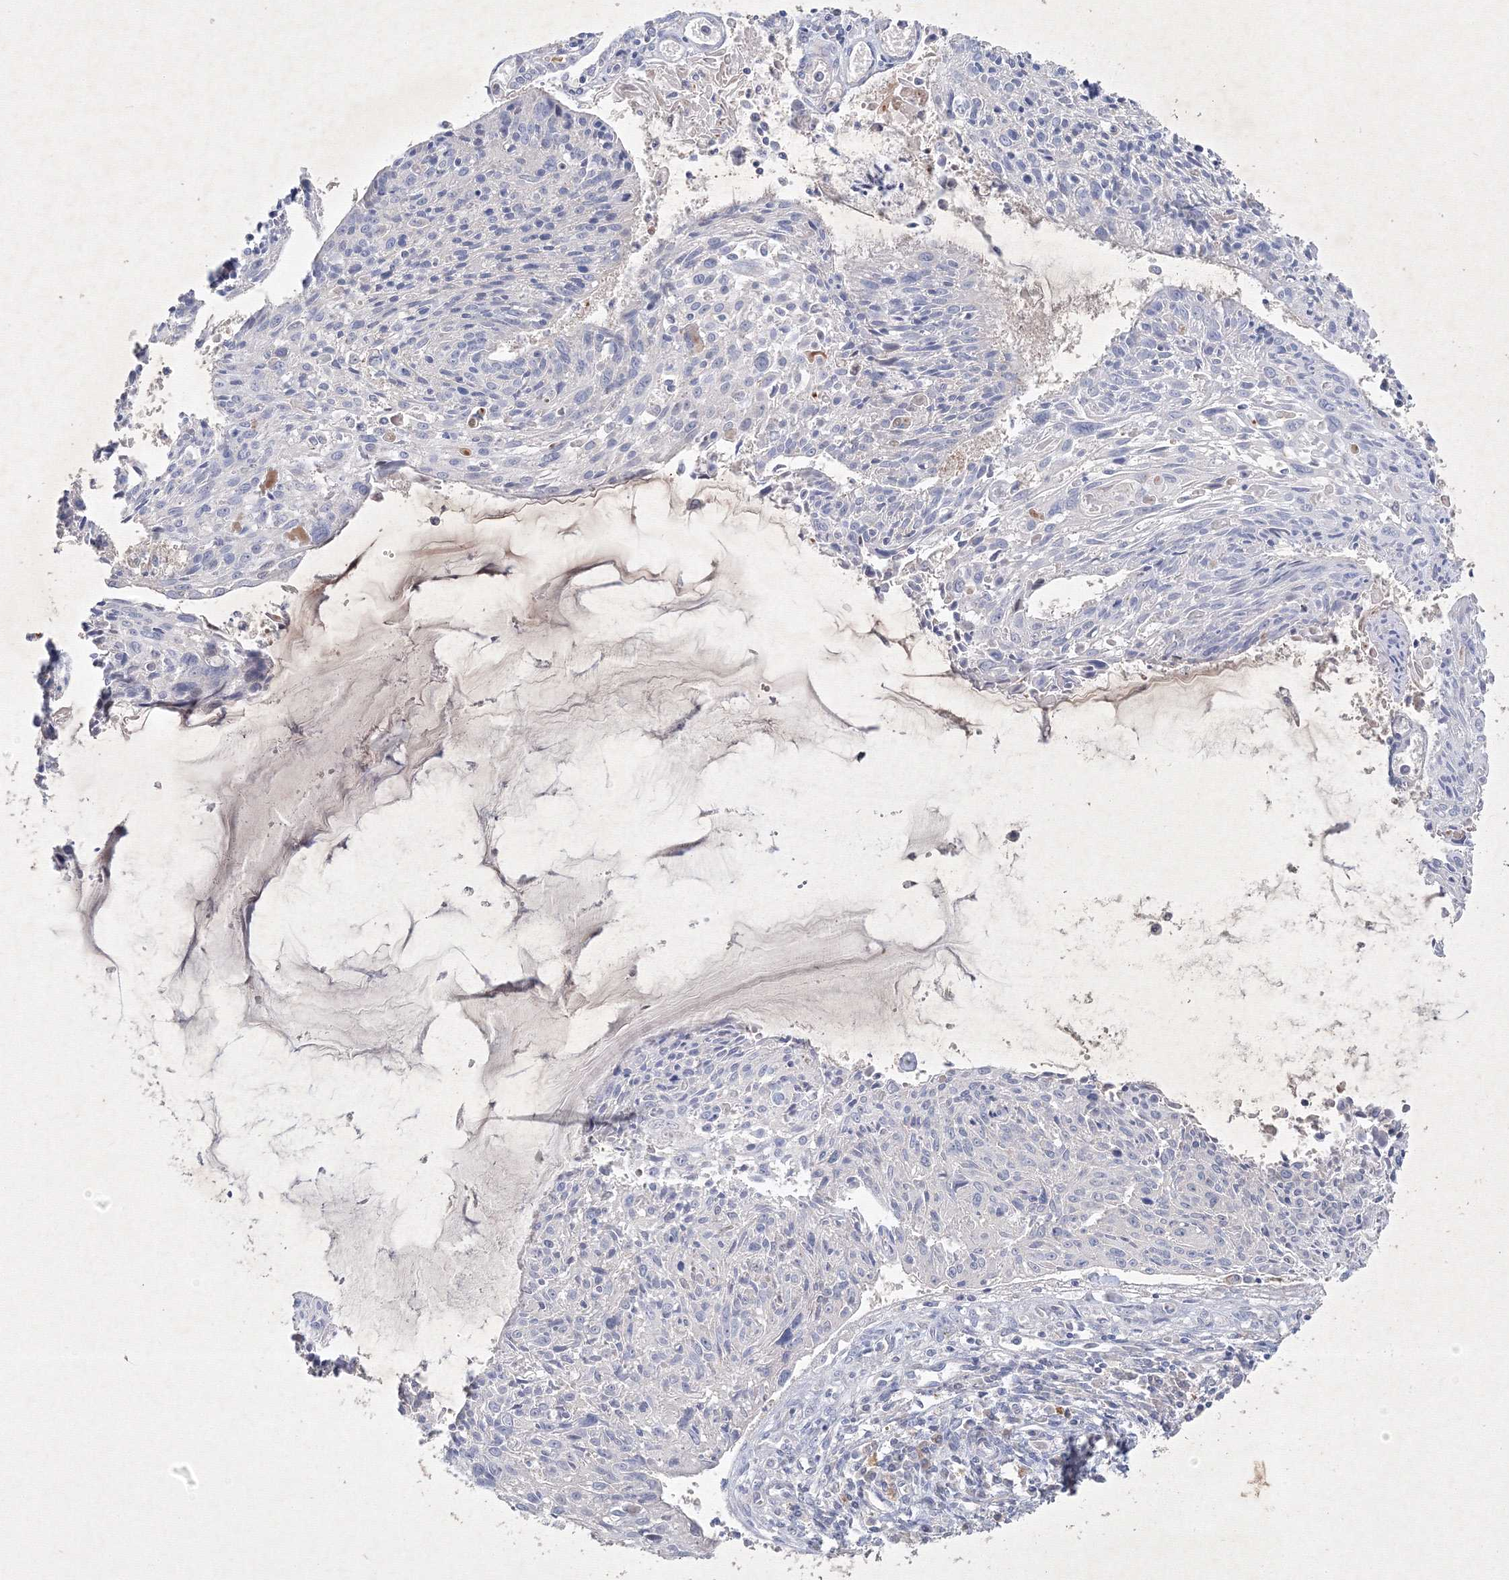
{"staining": {"intensity": "negative", "quantity": "none", "location": "none"}, "tissue": "cervical cancer", "cell_type": "Tumor cells", "image_type": "cancer", "snomed": [{"axis": "morphology", "description": "Squamous cell carcinoma, NOS"}, {"axis": "topography", "description": "Cervix"}], "caption": "This is an immunohistochemistry (IHC) histopathology image of squamous cell carcinoma (cervical). There is no positivity in tumor cells.", "gene": "CXXC4", "patient": {"sex": "female", "age": 51}}